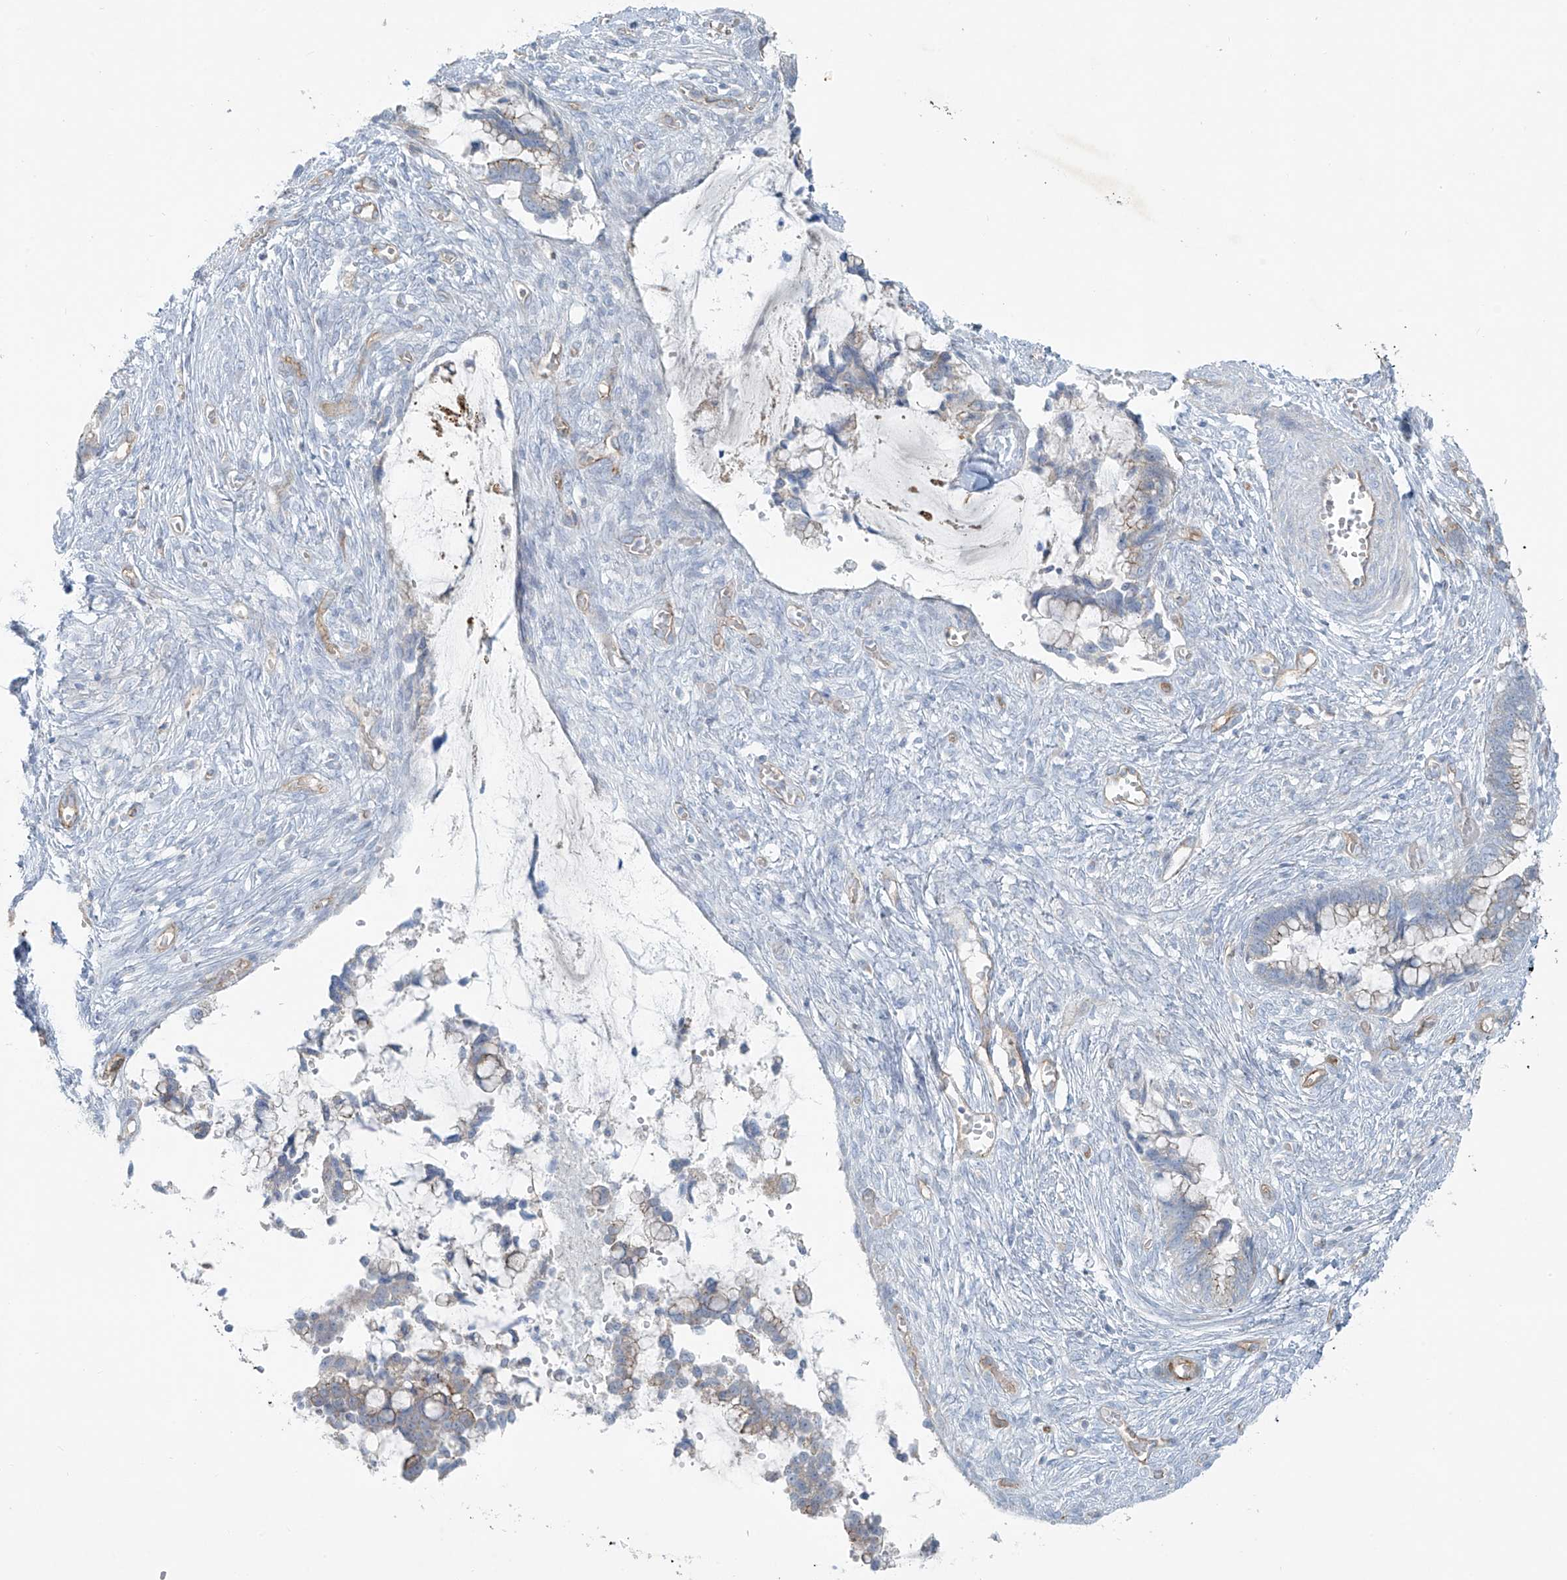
{"staining": {"intensity": "weak", "quantity": "25%-75%", "location": "cytoplasmic/membranous"}, "tissue": "cervical cancer", "cell_type": "Tumor cells", "image_type": "cancer", "snomed": [{"axis": "morphology", "description": "Adenocarcinoma, NOS"}, {"axis": "topography", "description": "Cervix"}], "caption": "Immunohistochemistry of human cervical cancer exhibits low levels of weak cytoplasmic/membranous positivity in about 25%-75% of tumor cells. (Brightfield microscopy of DAB IHC at high magnification).", "gene": "VAMP5", "patient": {"sex": "female", "age": 44}}